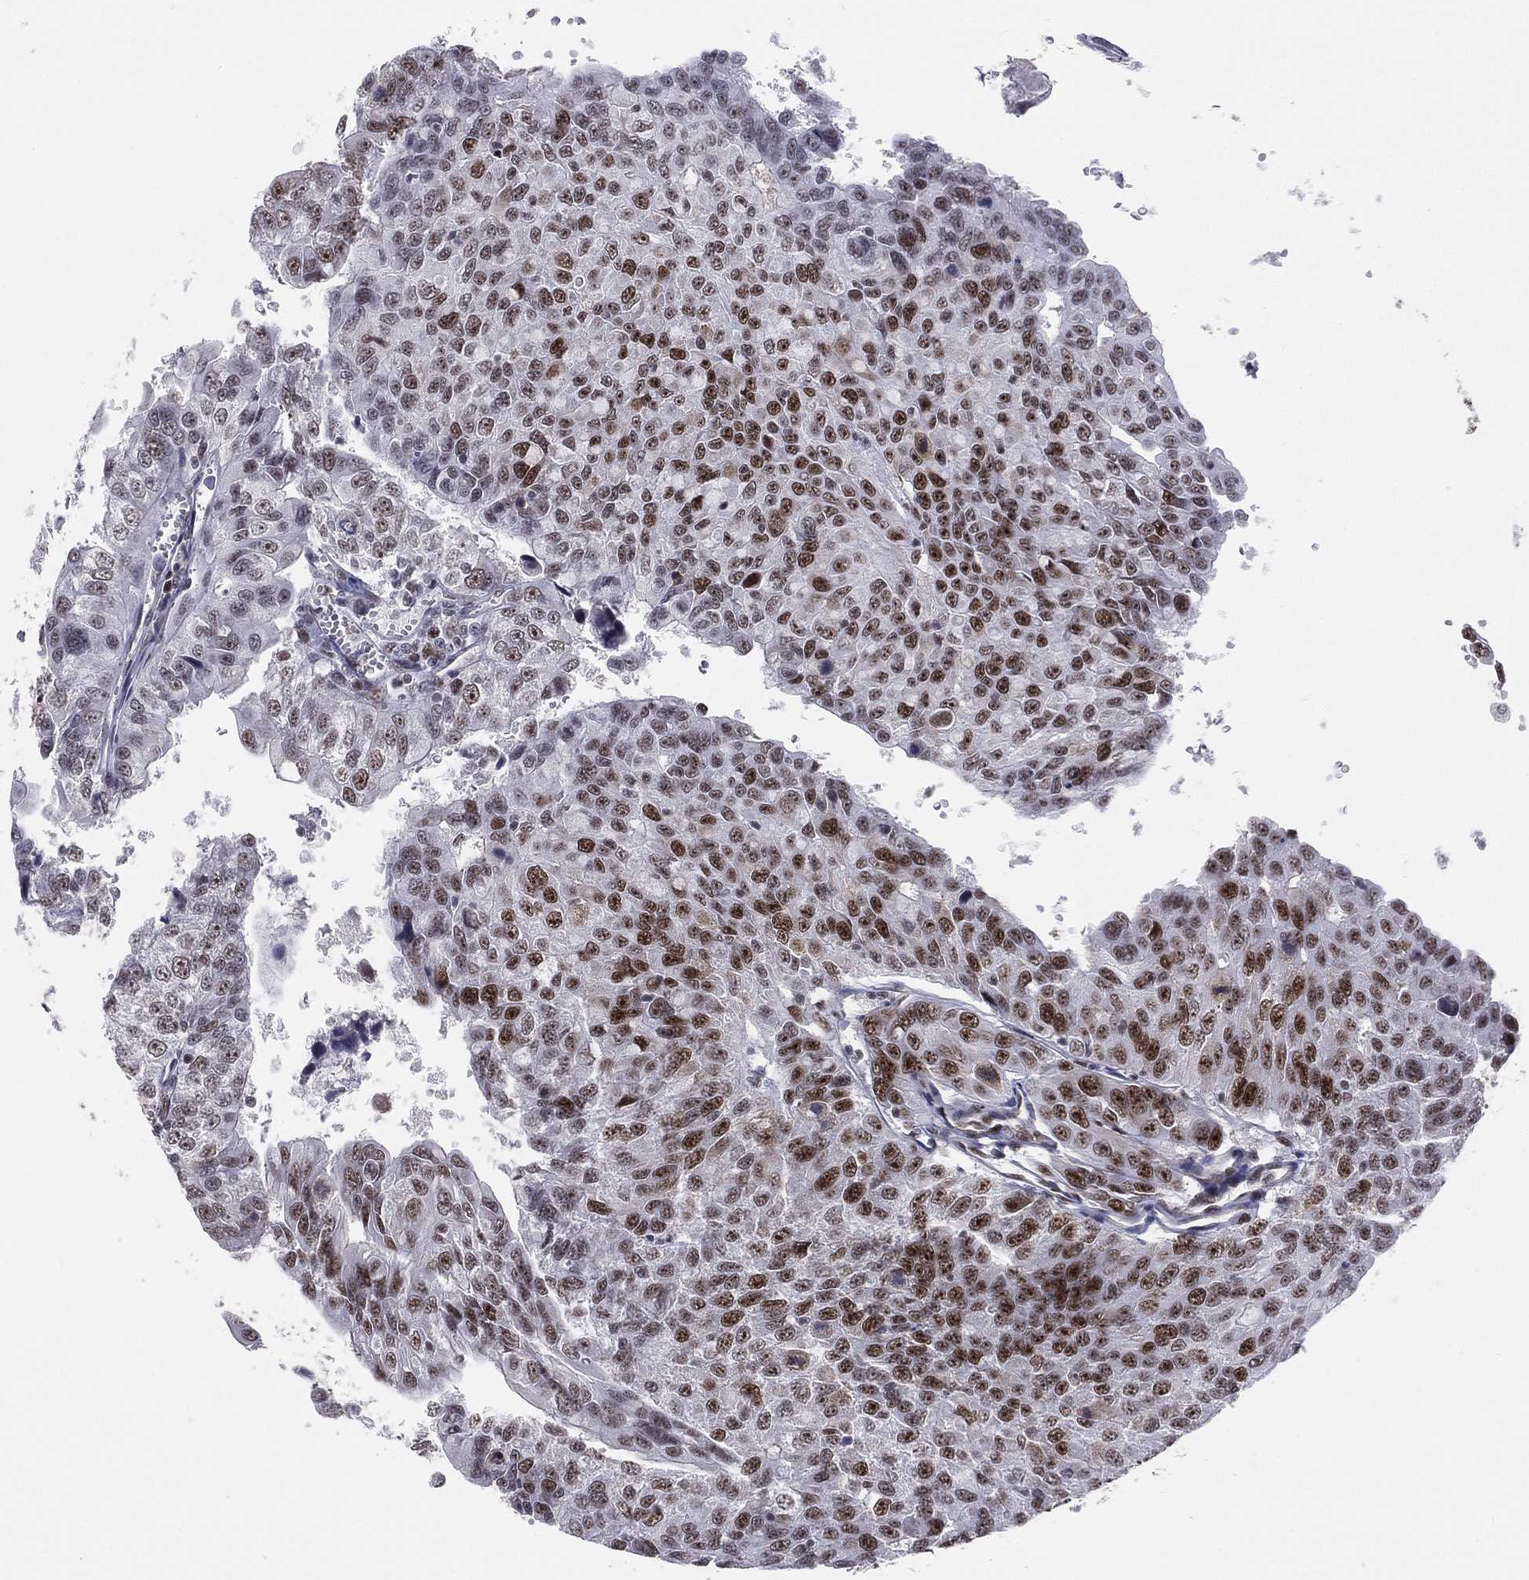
{"staining": {"intensity": "strong", "quantity": "25%-75%", "location": "nuclear"}, "tissue": "urothelial cancer", "cell_type": "Tumor cells", "image_type": "cancer", "snomed": [{"axis": "morphology", "description": "Urothelial carcinoma, NOS"}, {"axis": "morphology", "description": "Urothelial carcinoma, High grade"}, {"axis": "topography", "description": "Urinary bladder"}], "caption": "DAB immunohistochemical staining of human urothelial cancer demonstrates strong nuclear protein staining in approximately 25%-75% of tumor cells. The protein is shown in brown color, while the nuclei are stained blue.", "gene": "CDK7", "patient": {"sex": "female", "age": 73}}